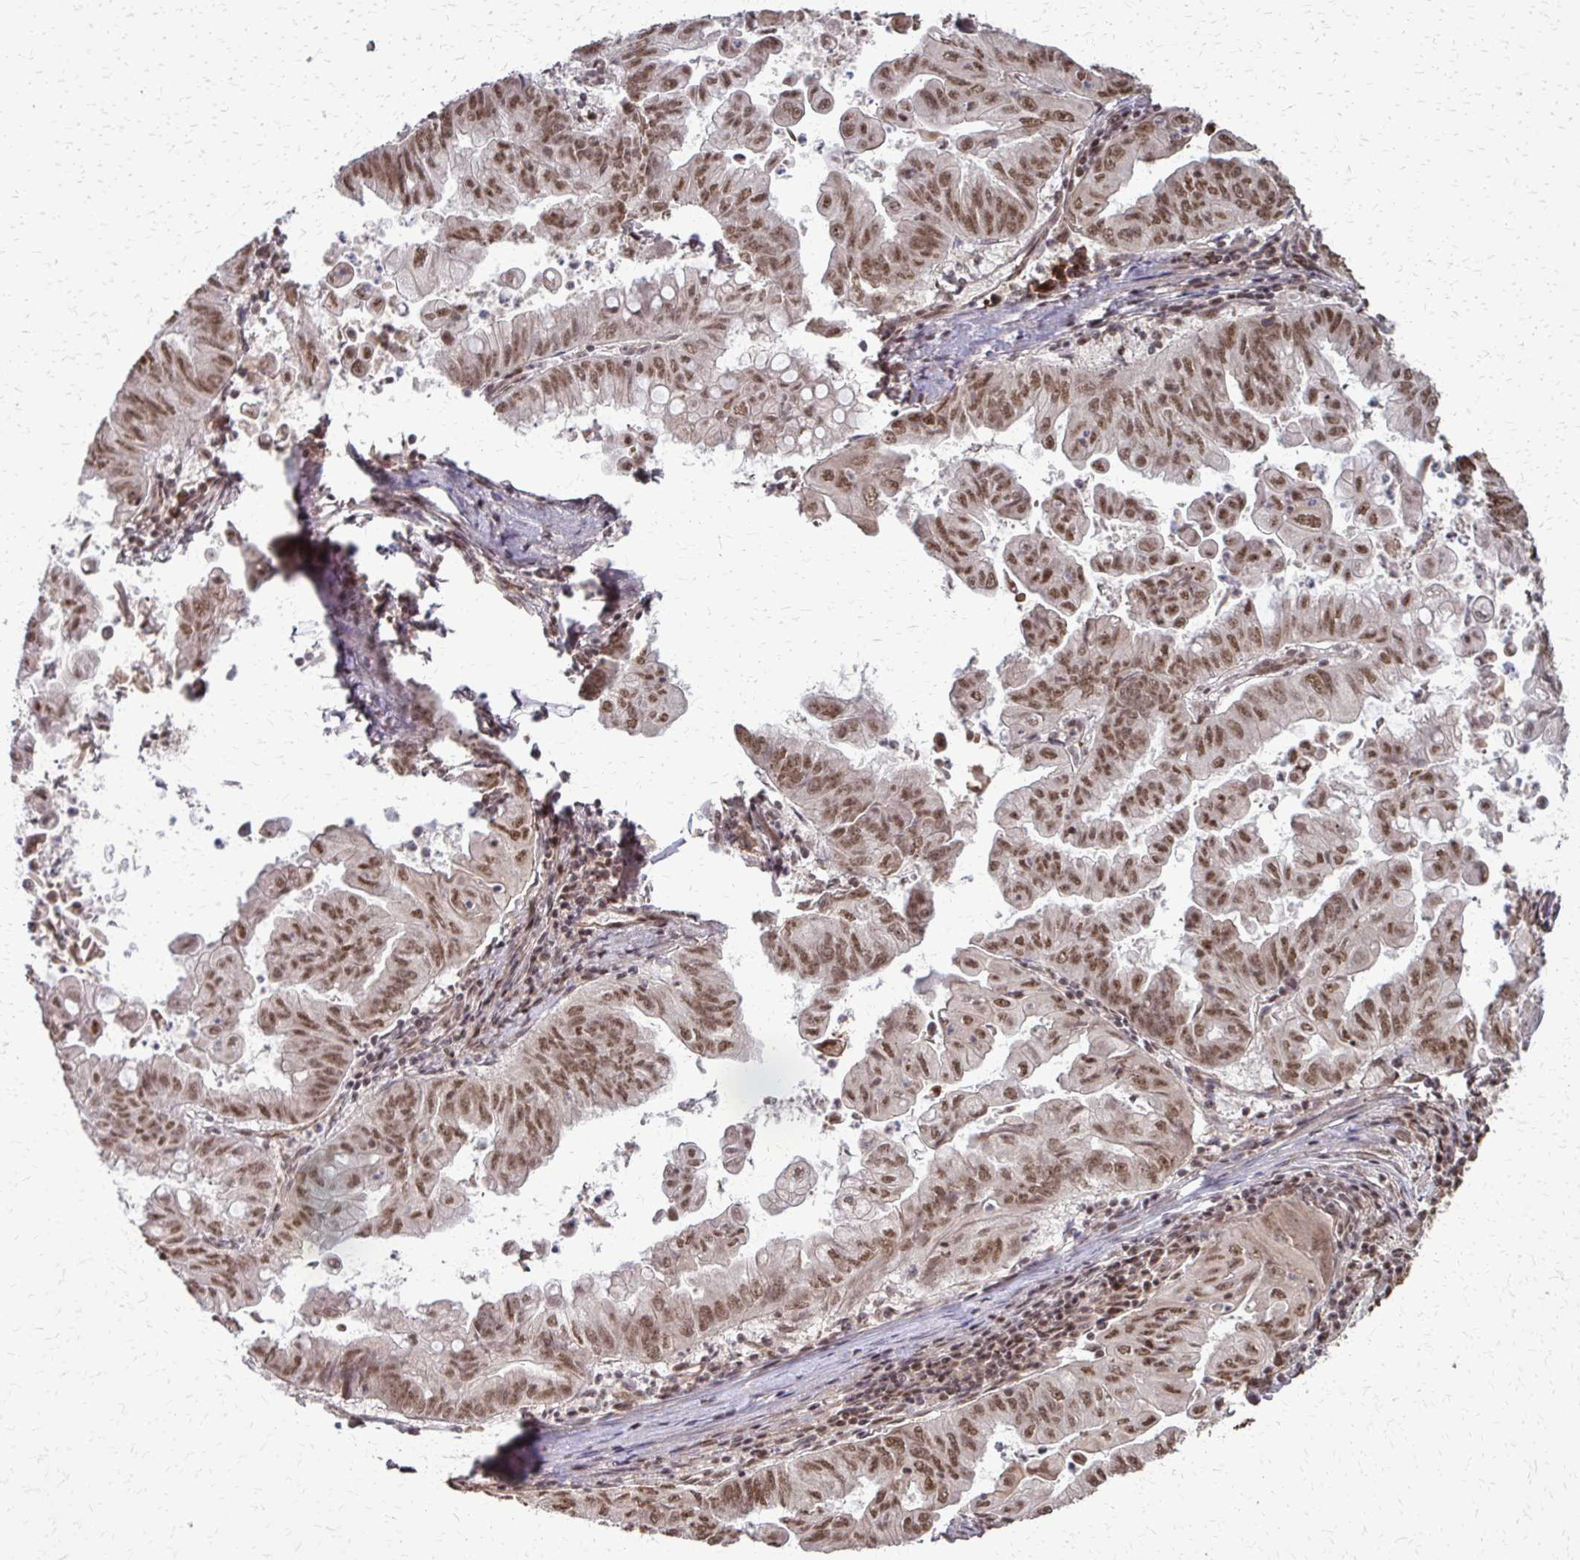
{"staining": {"intensity": "moderate", "quantity": ">75%", "location": "nuclear"}, "tissue": "stomach cancer", "cell_type": "Tumor cells", "image_type": "cancer", "snomed": [{"axis": "morphology", "description": "Adenocarcinoma, NOS"}, {"axis": "topography", "description": "Stomach, upper"}], "caption": "This is a micrograph of immunohistochemistry (IHC) staining of adenocarcinoma (stomach), which shows moderate expression in the nuclear of tumor cells.", "gene": "SS18", "patient": {"sex": "male", "age": 80}}